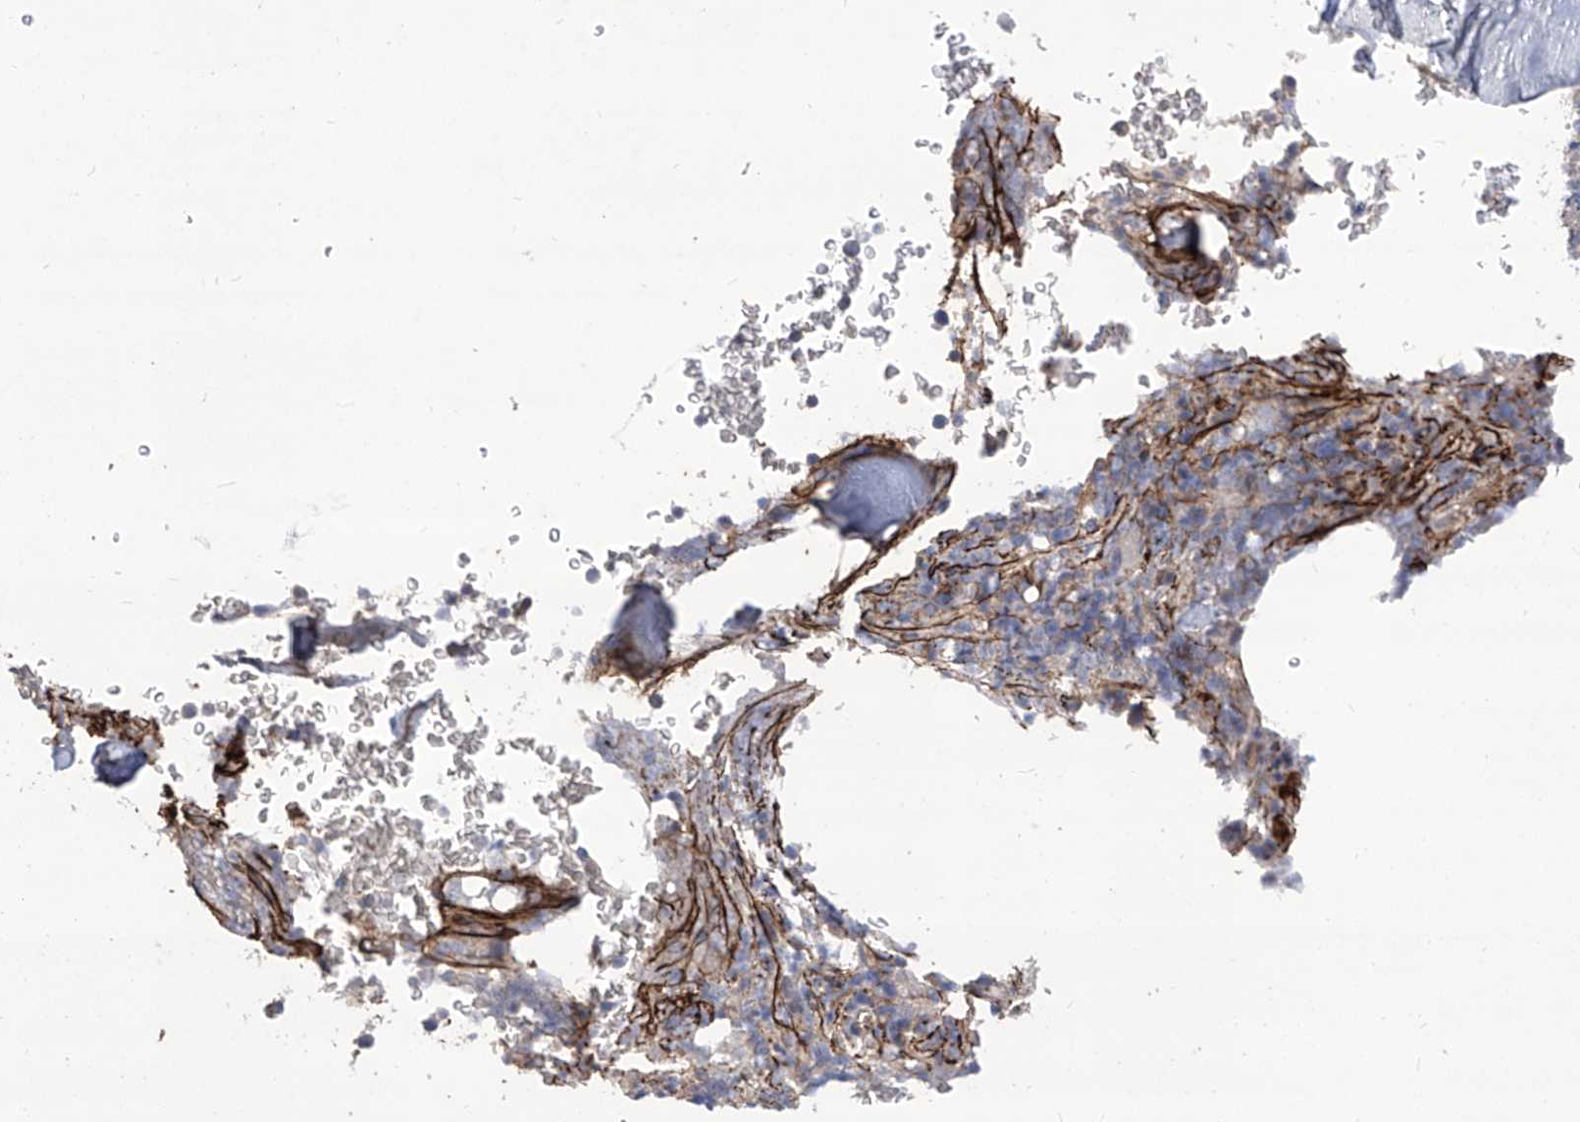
{"staining": {"intensity": "negative", "quantity": "none", "location": "none"}, "tissue": "bone marrow", "cell_type": "Hematopoietic cells", "image_type": "normal", "snomed": [{"axis": "morphology", "description": "Normal tissue, NOS"}, {"axis": "topography", "description": "Bone marrow"}], "caption": "Immunohistochemistry (IHC) image of normal human bone marrow stained for a protein (brown), which reveals no expression in hematopoietic cells.", "gene": "TXNIP", "patient": {"sex": "male", "age": 58}}